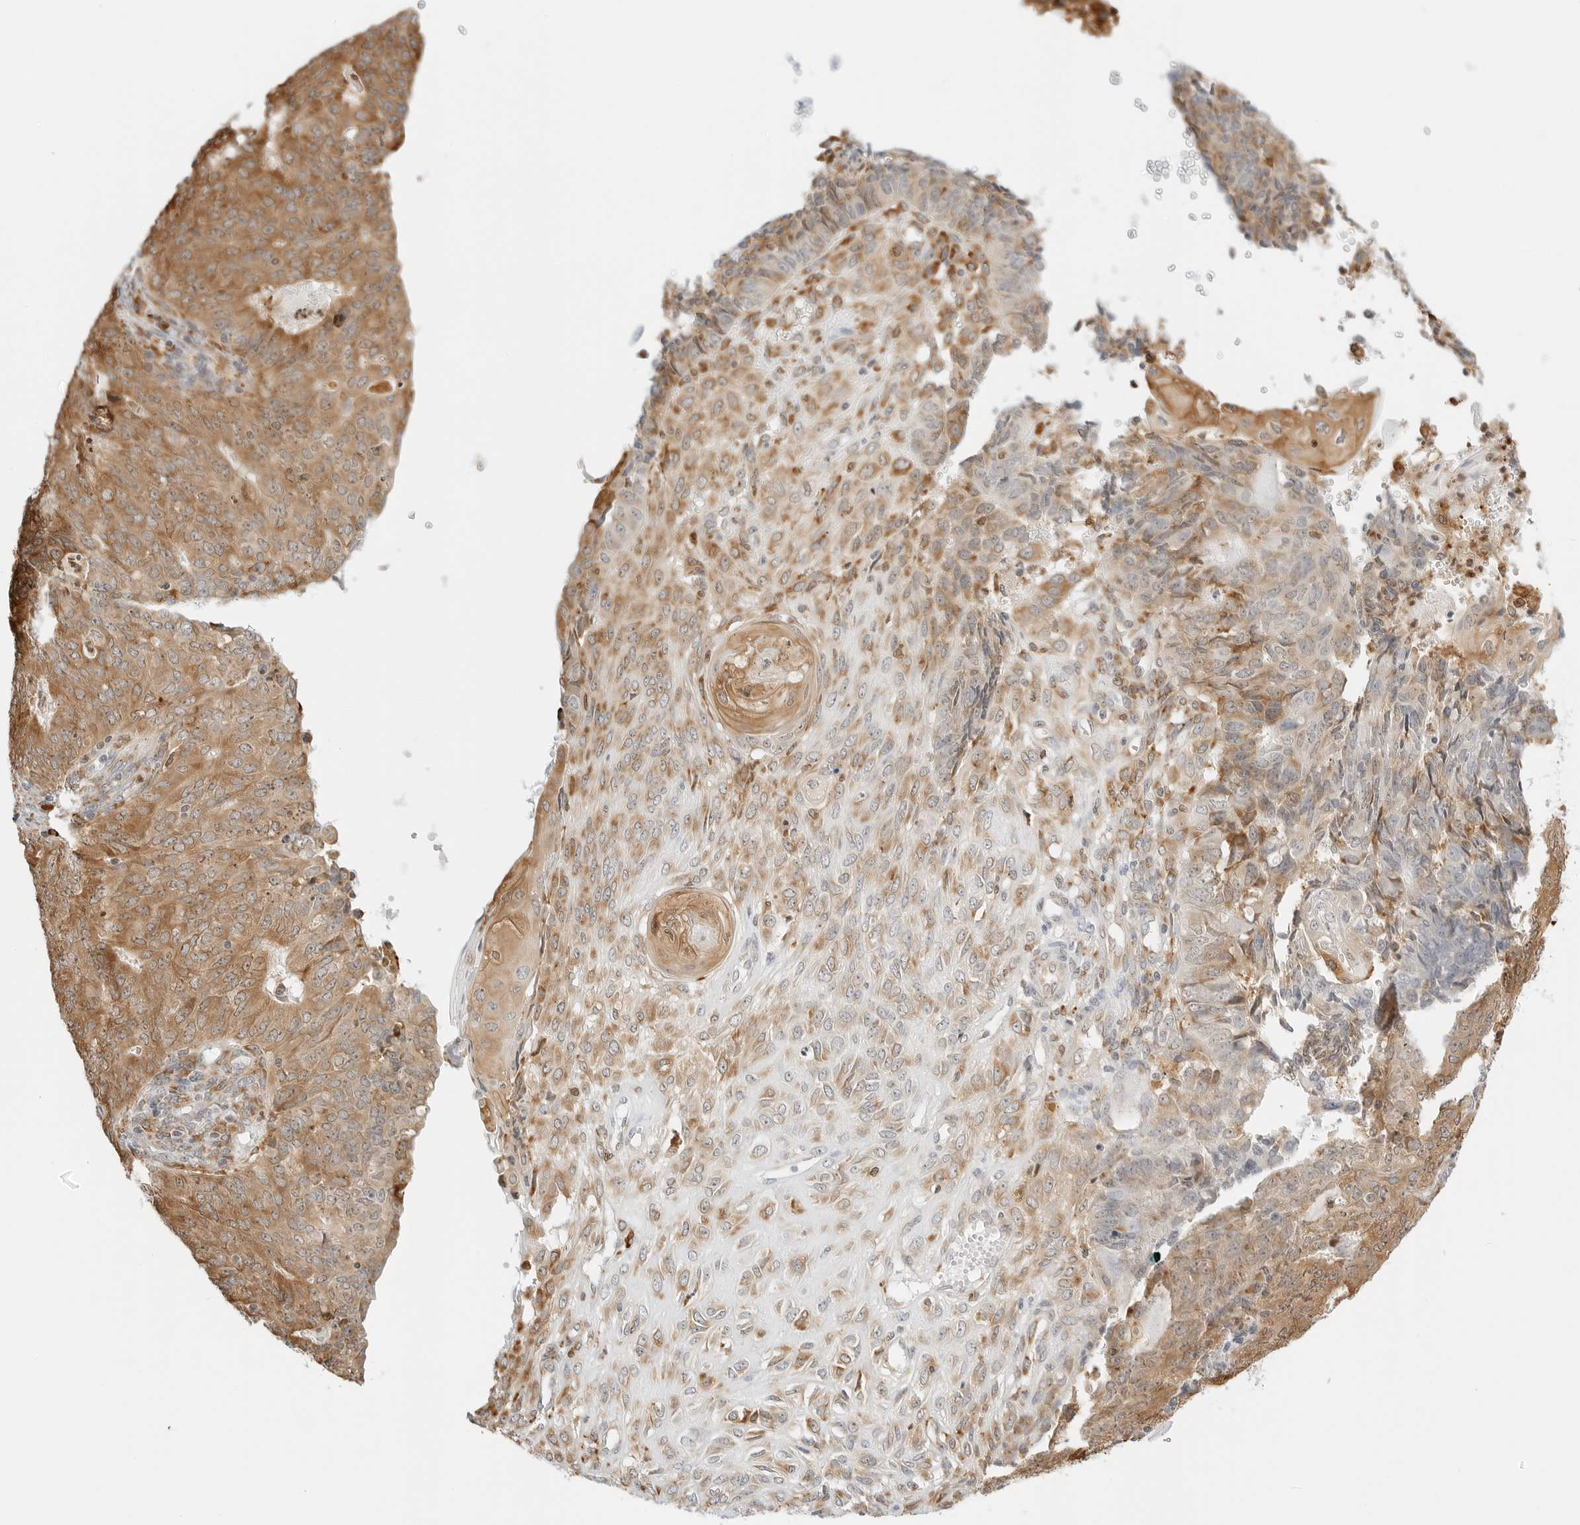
{"staining": {"intensity": "moderate", "quantity": ">75%", "location": "cytoplasmic/membranous"}, "tissue": "endometrial cancer", "cell_type": "Tumor cells", "image_type": "cancer", "snomed": [{"axis": "morphology", "description": "Adenocarcinoma, NOS"}, {"axis": "topography", "description": "Endometrium"}], "caption": "IHC (DAB (3,3'-diaminobenzidine)) staining of adenocarcinoma (endometrial) shows moderate cytoplasmic/membranous protein staining in about >75% of tumor cells.", "gene": "THEM4", "patient": {"sex": "female", "age": 32}}